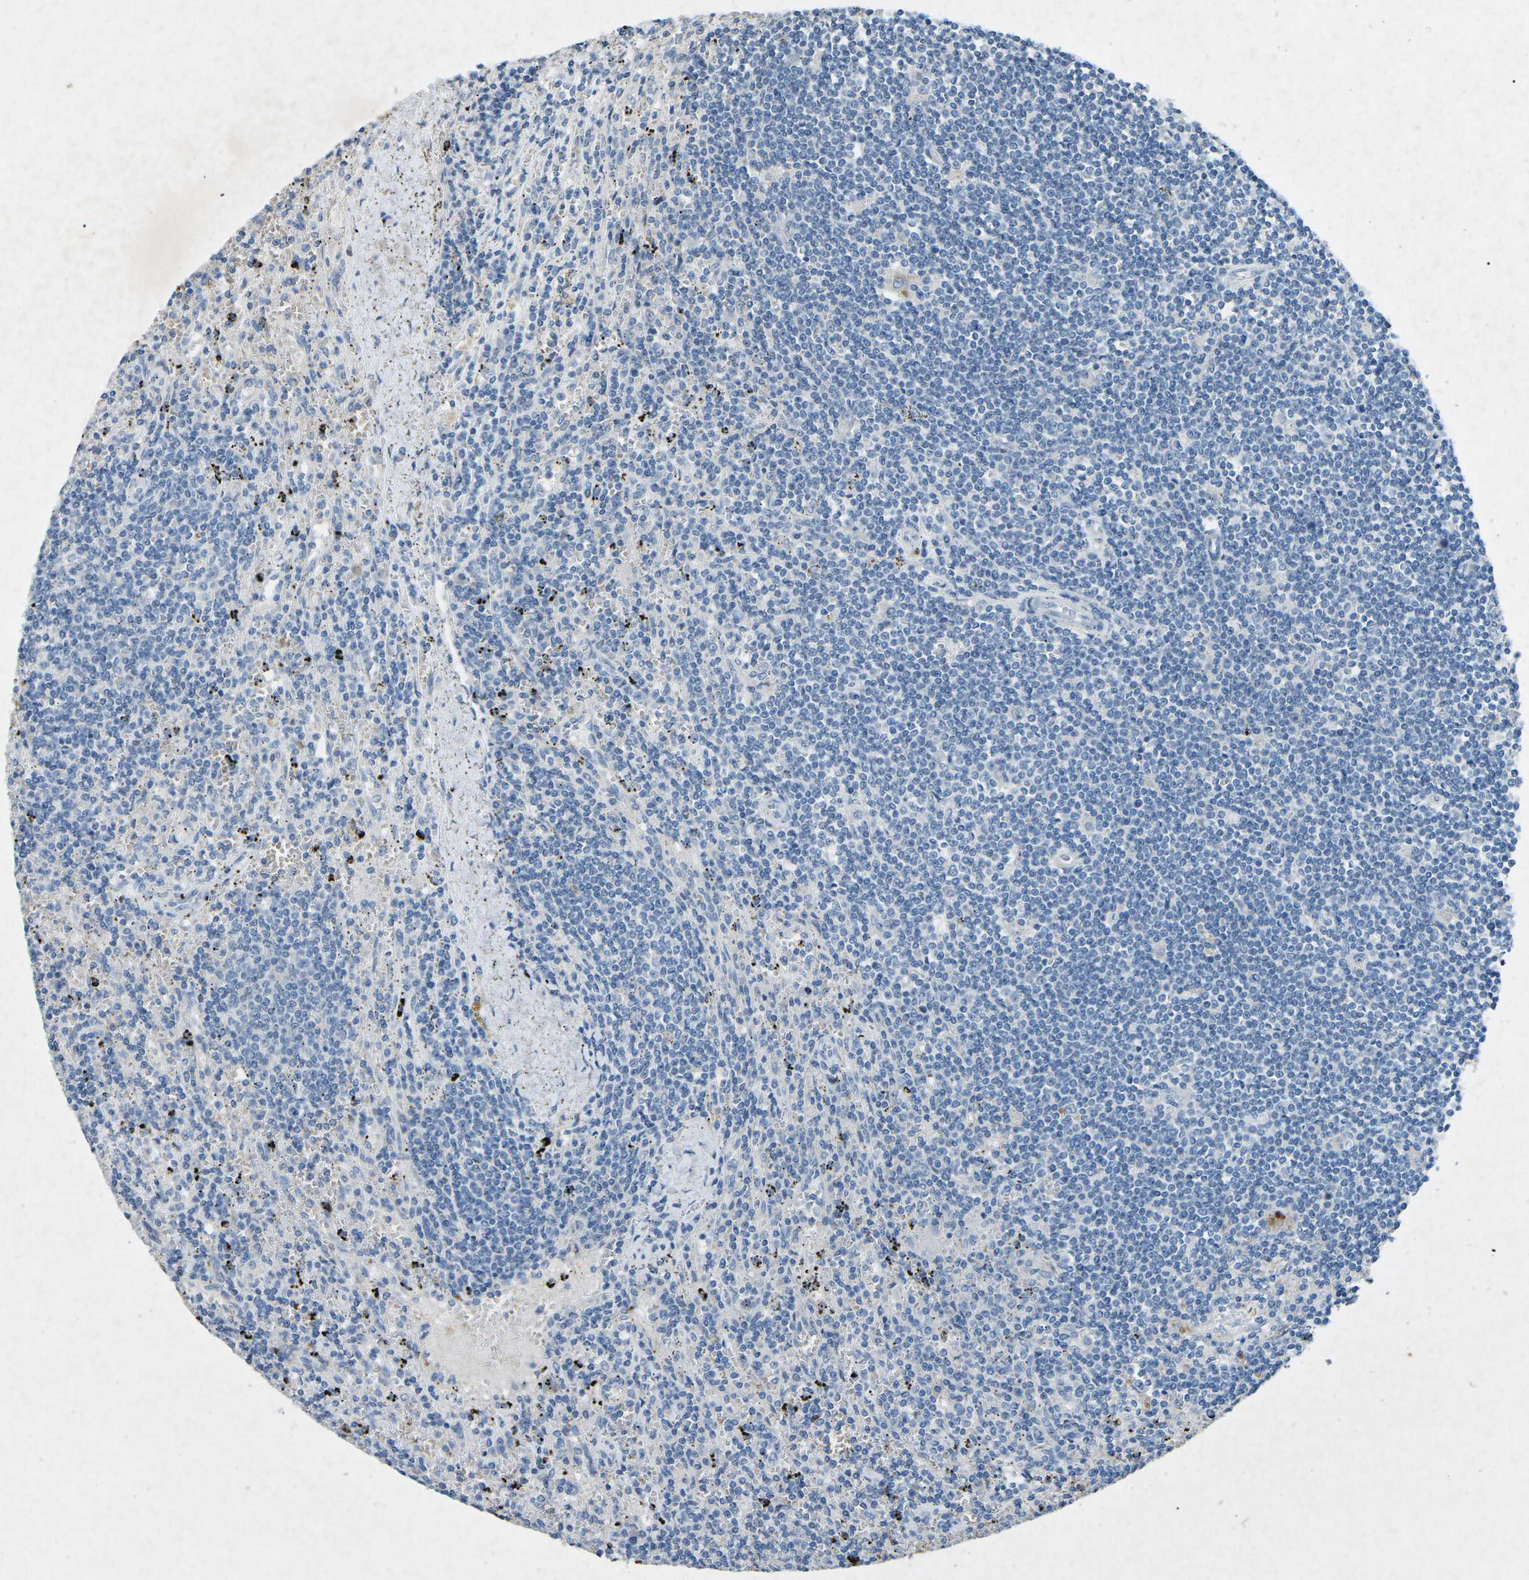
{"staining": {"intensity": "negative", "quantity": "none", "location": "none"}, "tissue": "lymphoma", "cell_type": "Tumor cells", "image_type": "cancer", "snomed": [{"axis": "morphology", "description": "Malignant lymphoma, non-Hodgkin's type, Low grade"}, {"axis": "topography", "description": "Spleen"}], "caption": "Histopathology image shows no protein staining in tumor cells of low-grade malignant lymphoma, non-Hodgkin's type tissue. (Brightfield microscopy of DAB (3,3'-diaminobenzidine) immunohistochemistry at high magnification).", "gene": "A1BG", "patient": {"sex": "male", "age": 76}}